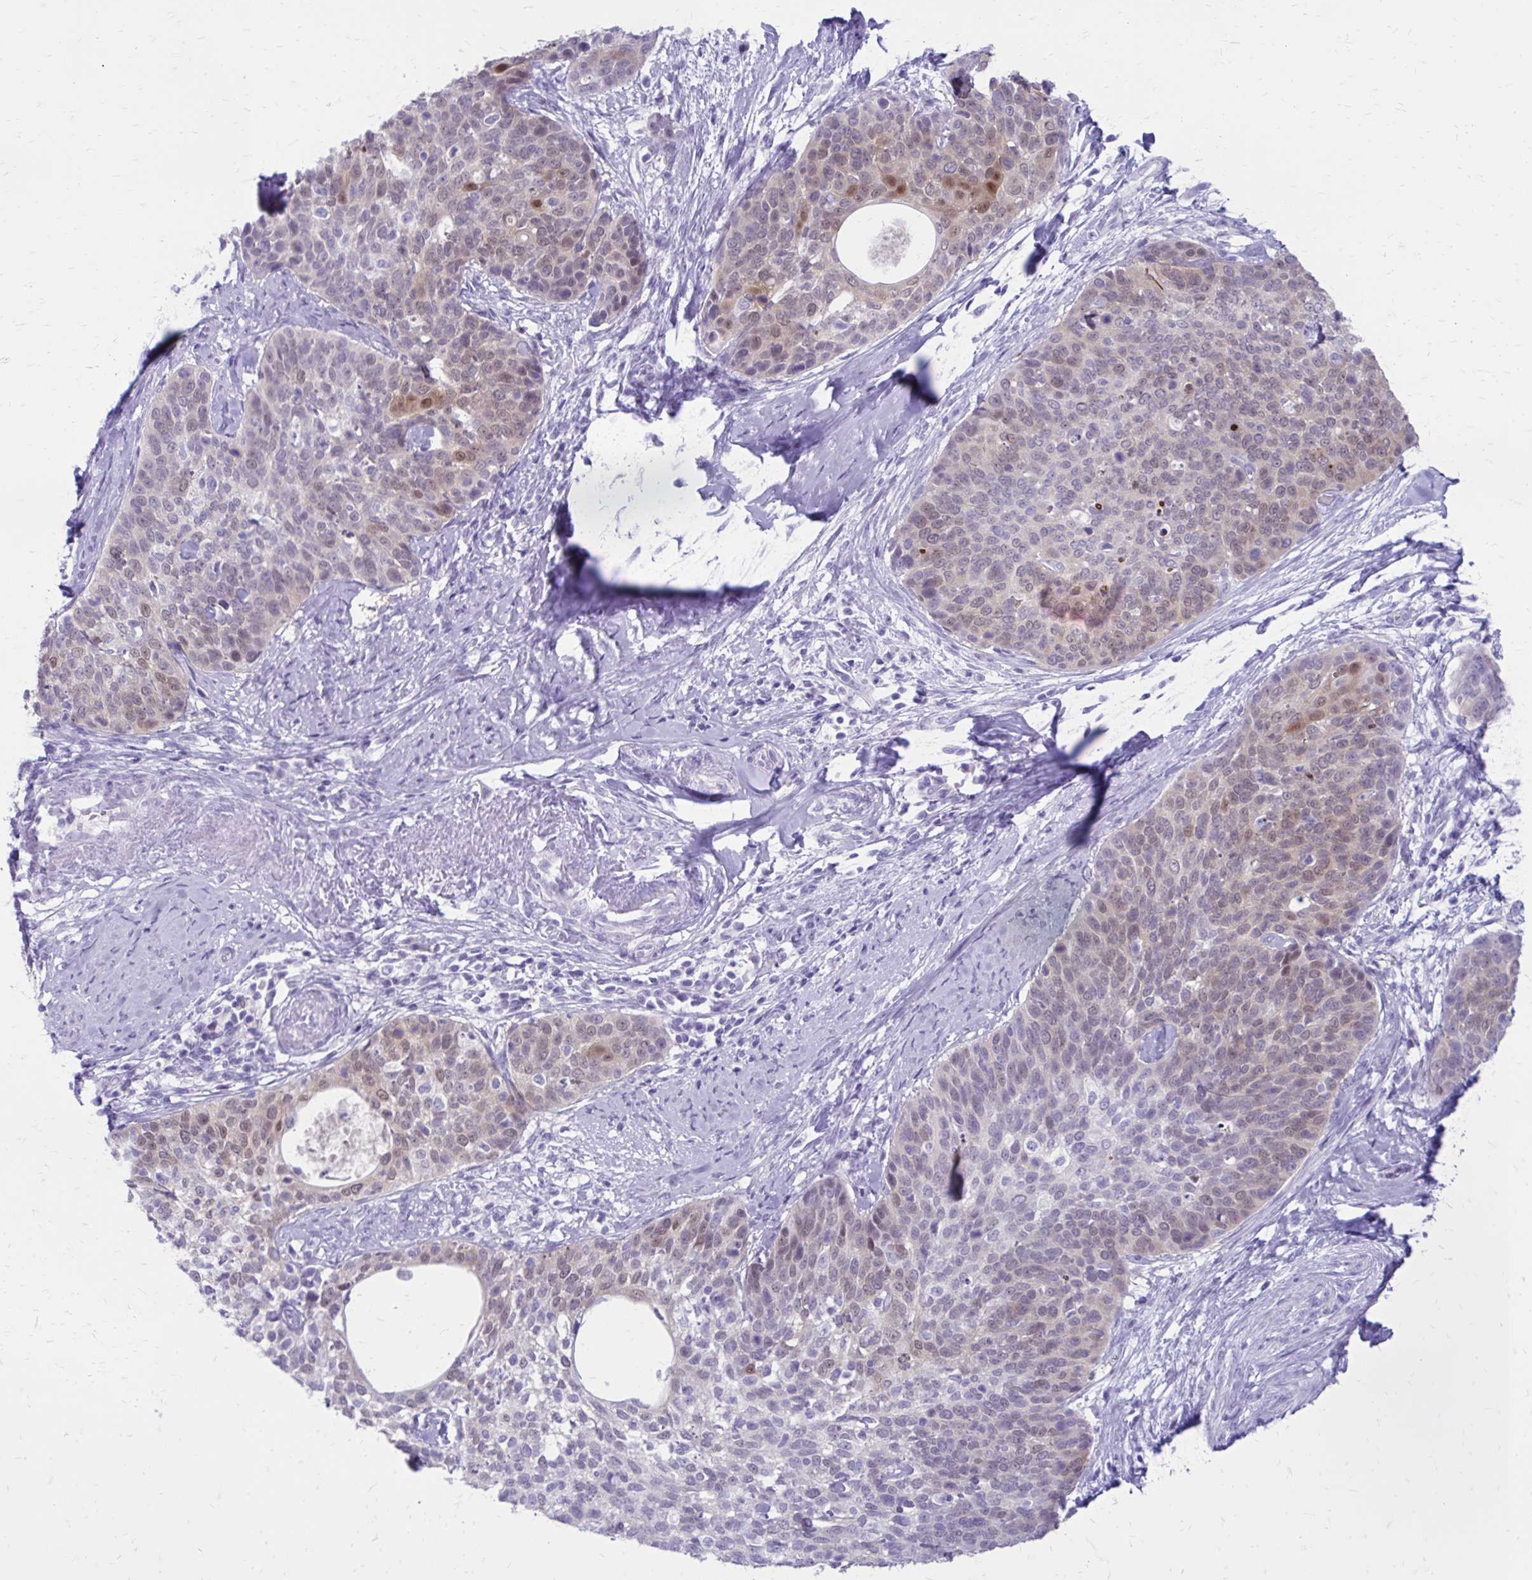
{"staining": {"intensity": "moderate", "quantity": "25%-75%", "location": "cytoplasmic/membranous,nuclear"}, "tissue": "cervical cancer", "cell_type": "Tumor cells", "image_type": "cancer", "snomed": [{"axis": "morphology", "description": "Squamous cell carcinoma, NOS"}, {"axis": "topography", "description": "Cervix"}], "caption": "Cervical cancer (squamous cell carcinoma) stained for a protein exhibits moderate cytoplasmic/membranous and nuclear positivity in tumor cells.", "gene": "LCN15", "patient": {"sex": "female", "age": 69}}